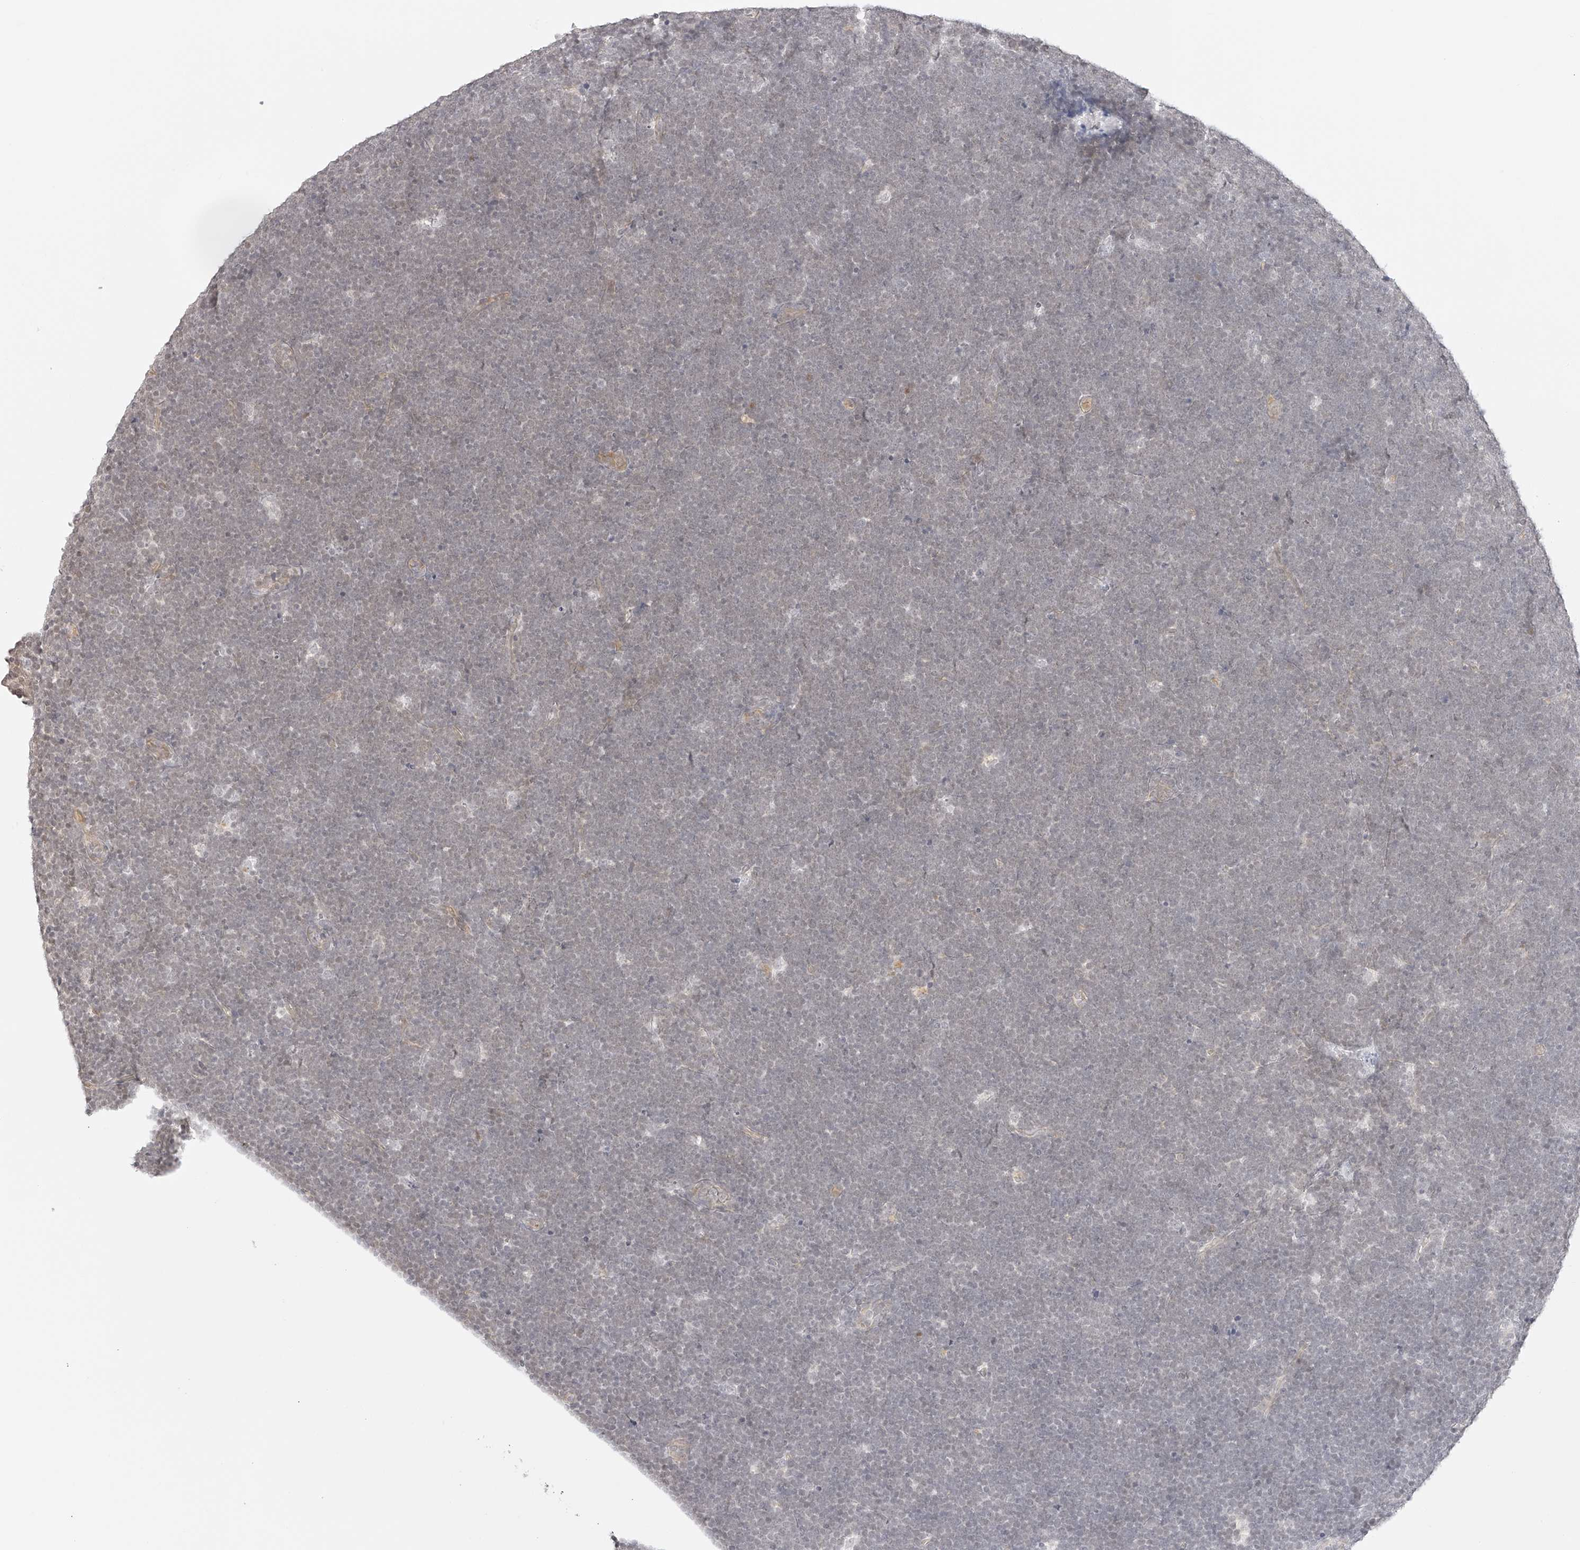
{"staining": {"intensity": "negative", "quantity": "none", "location": "none"}, "tissue": "lymphoma", "cell_type": "Tumor cells", "image_type": "cancer", "snomed": [{"axis": "morphology", "description": "Malignant lymphoma, non-Hodgkin's type, High grade"}, {"axis": "topography", "description": "Lymph node"}], "caption": "Tumor cells show no significant protein expression in high-grade malignant lymphoma, non-Hodgkin's type.", "gene": "ZFP69", "patient": {"sex": "male", "age": 13}}